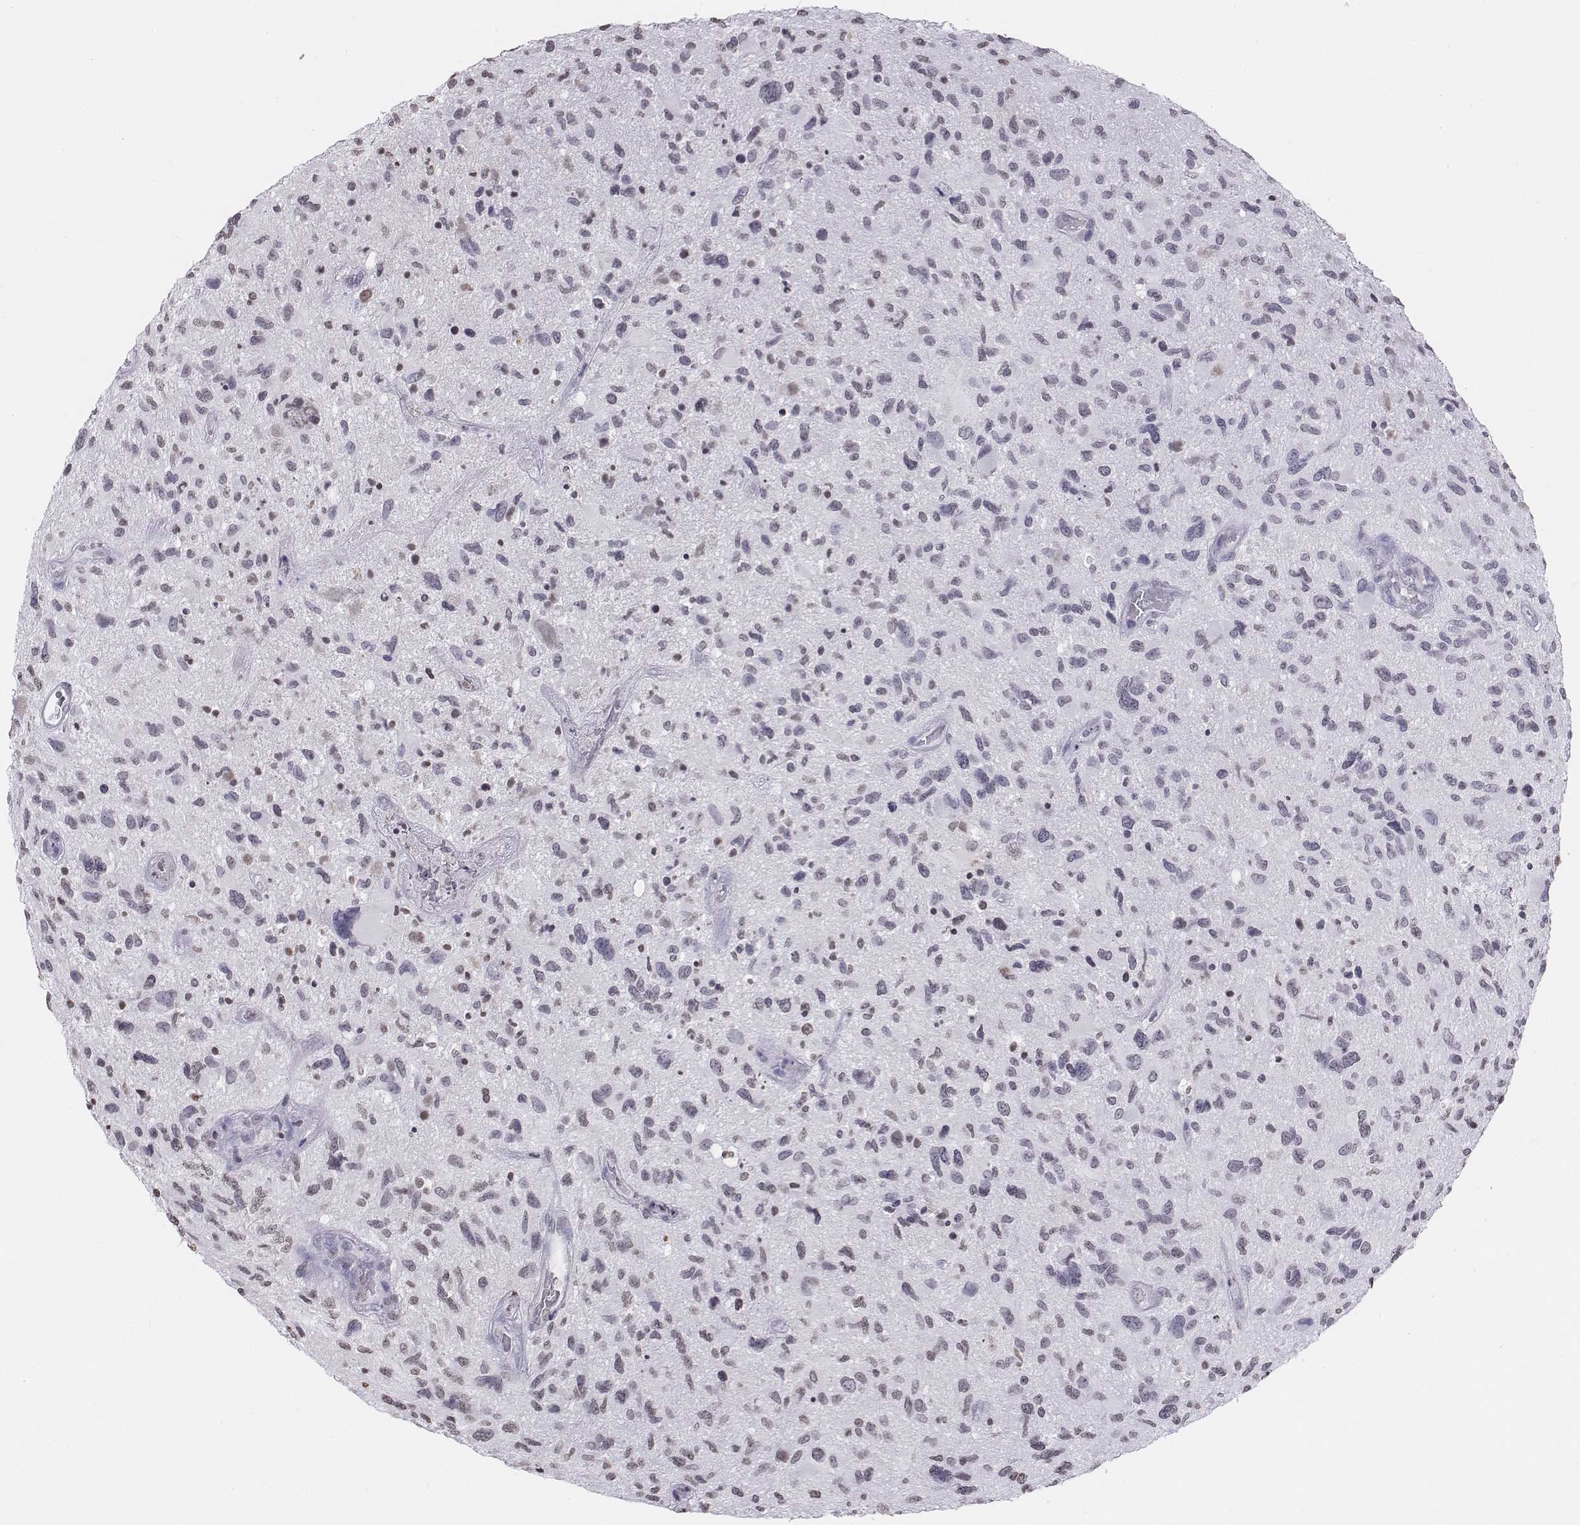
{"staining": {"intensity": "negative", "quantity": "none", "location": "none"}, "tissue": "glioma", "cell_type": "Tumor cells", "image_type": "cancer", "snomed": [{"axis": "morphology", "description": "Glioma, malignant, NOS"}, {"axis": "morphology", "description": "Glioma, malignant, High grade"}, {"axis": "topography", "description": "Brain"}], "caption": "An IHC micrograph of glioma is shown. There is no staining in tumor cells of glioma.", "gene": "BARHL1", "patient": {"sex": "female", "age": 71}}